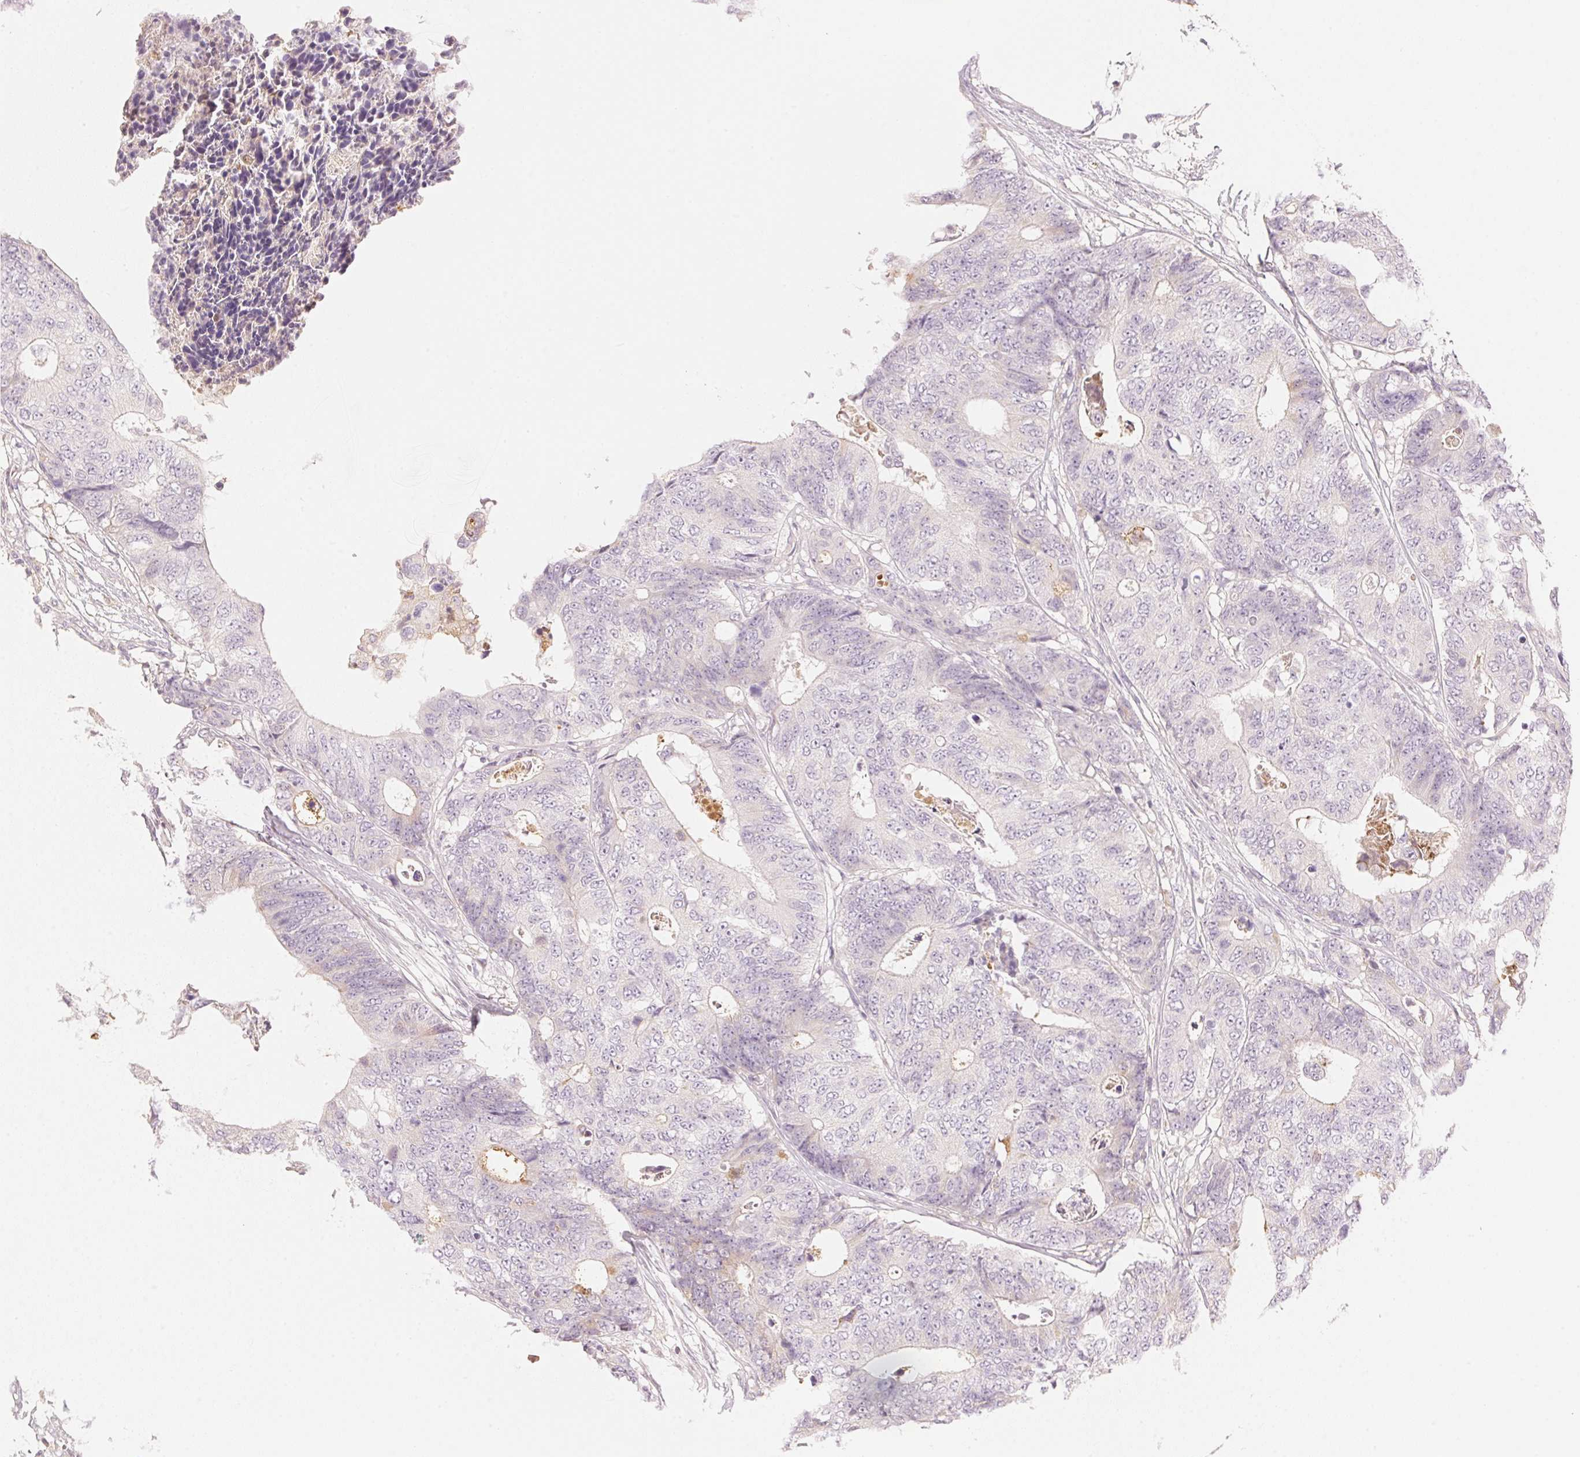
{"staining": {"intensity": "negative", "quantity": "none", "location": "none"}, "tissue": "colorectal cancer", "cell_type": "Tumor cells", "image_type": "cancer", "snomed": [{"axis": "morphology", "description": "Adenocarcinoma, NOS"}, {"axis": "topography", "description": "Colon"}], "caption": "Colorectal cancer (adenocarcinoma) was stained to show a protein in brown. There is no significant expression in tumor cells.", "gene": "RMDN2", "patient": {"sex": "female", "age": 48}}